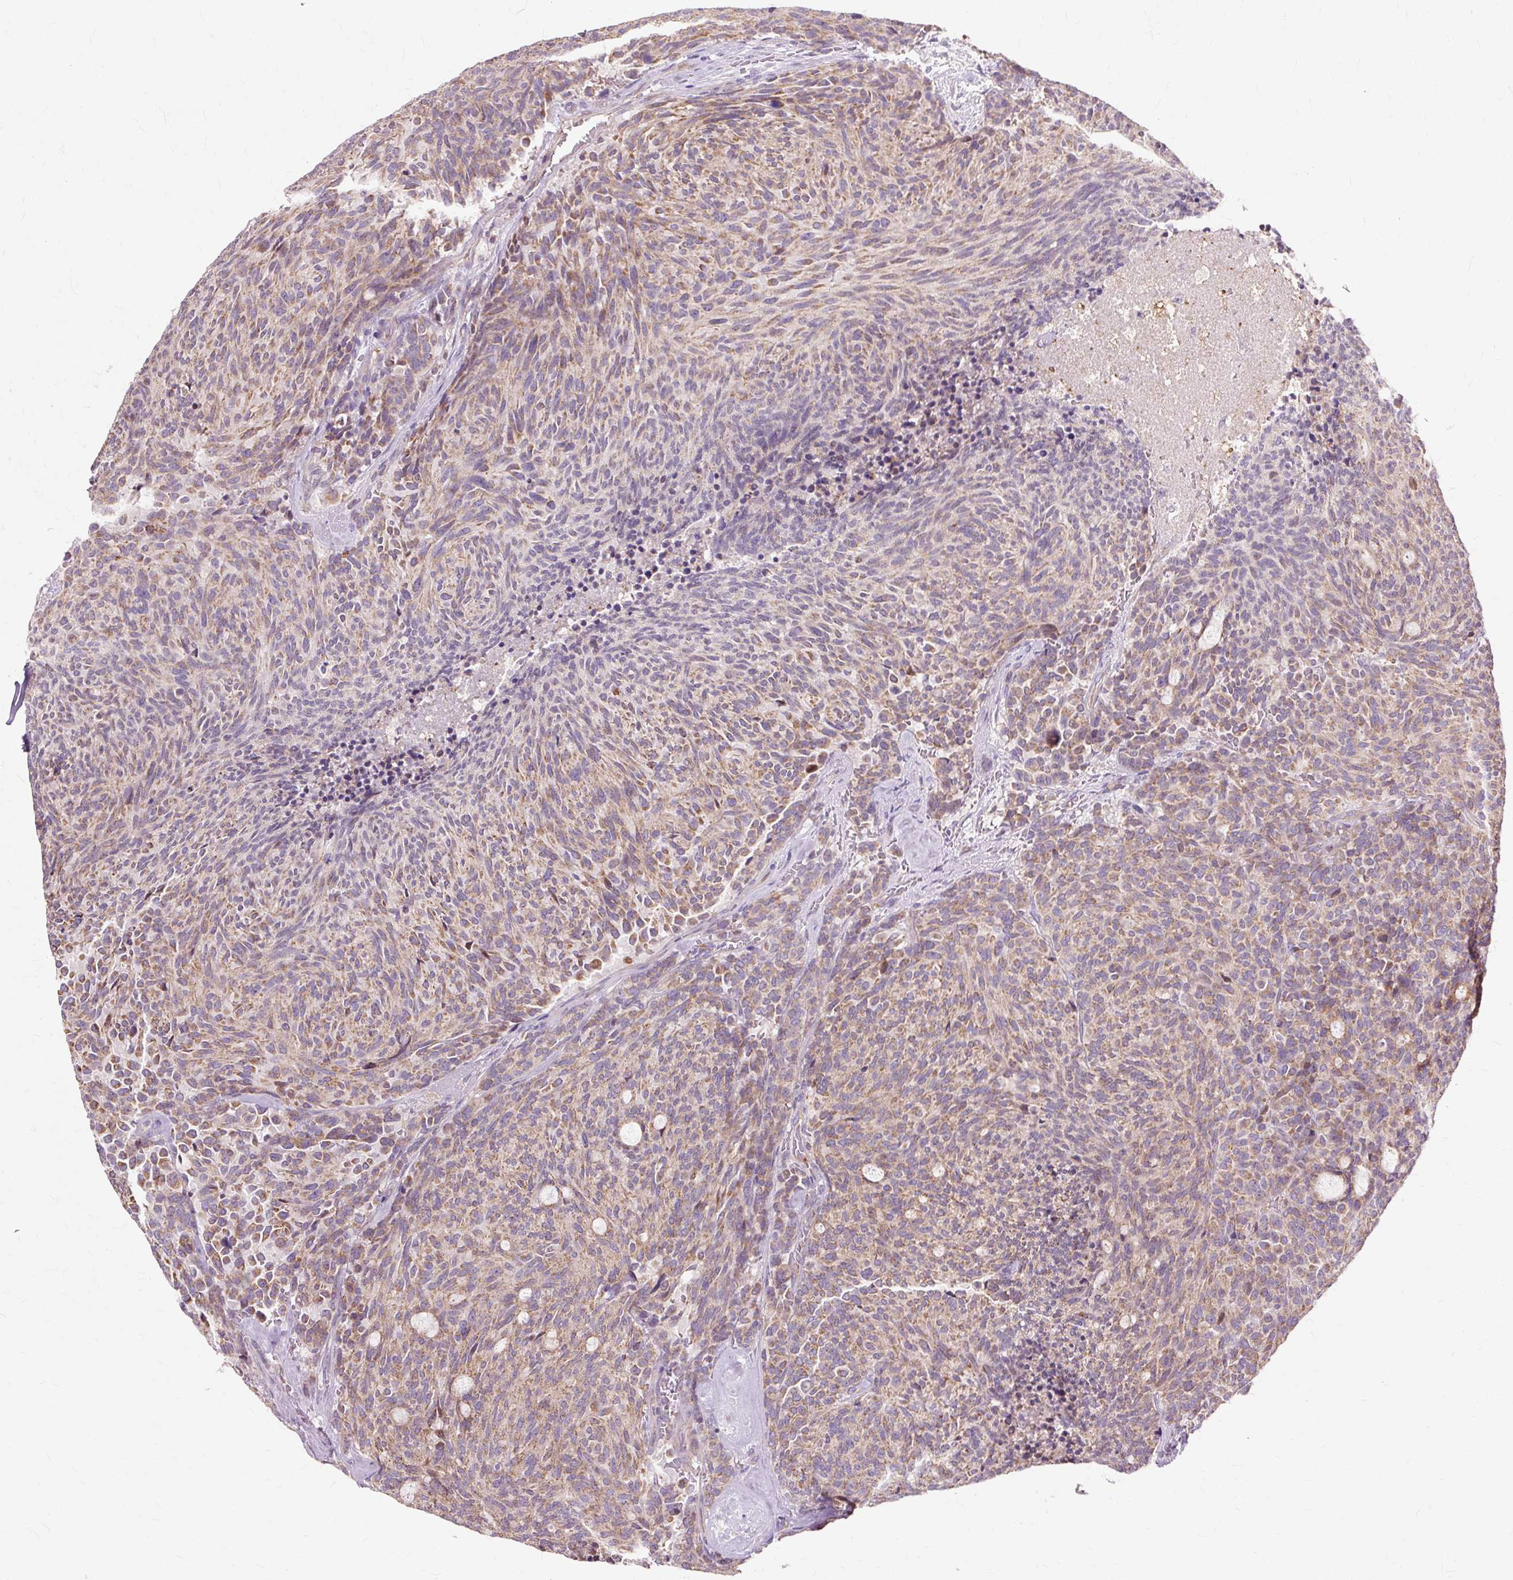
{"staining": {"intensity": "moderate", "quantity": ">75%", "location": "cytoplasmic/membranous"}, "tissue": "carcinoid", "cell_type": "Tumor cells", "image_type": "cancer", "snomed": [{"axis": "morphology", "description": "Carcinoid, malignant, NOS"}, {"axis": "topography", "description": "Pancreas"}], "caption": "Immunohistochemistry (IHC) histopathology image of human carcinoid stained for a protein (brown), which displays medium levels of moderate cytoplasmic/membranous staining in approximately >75% of tumor cells.", "gene": "PDZD2", "patient": {"sex": "female", "age": 54}}